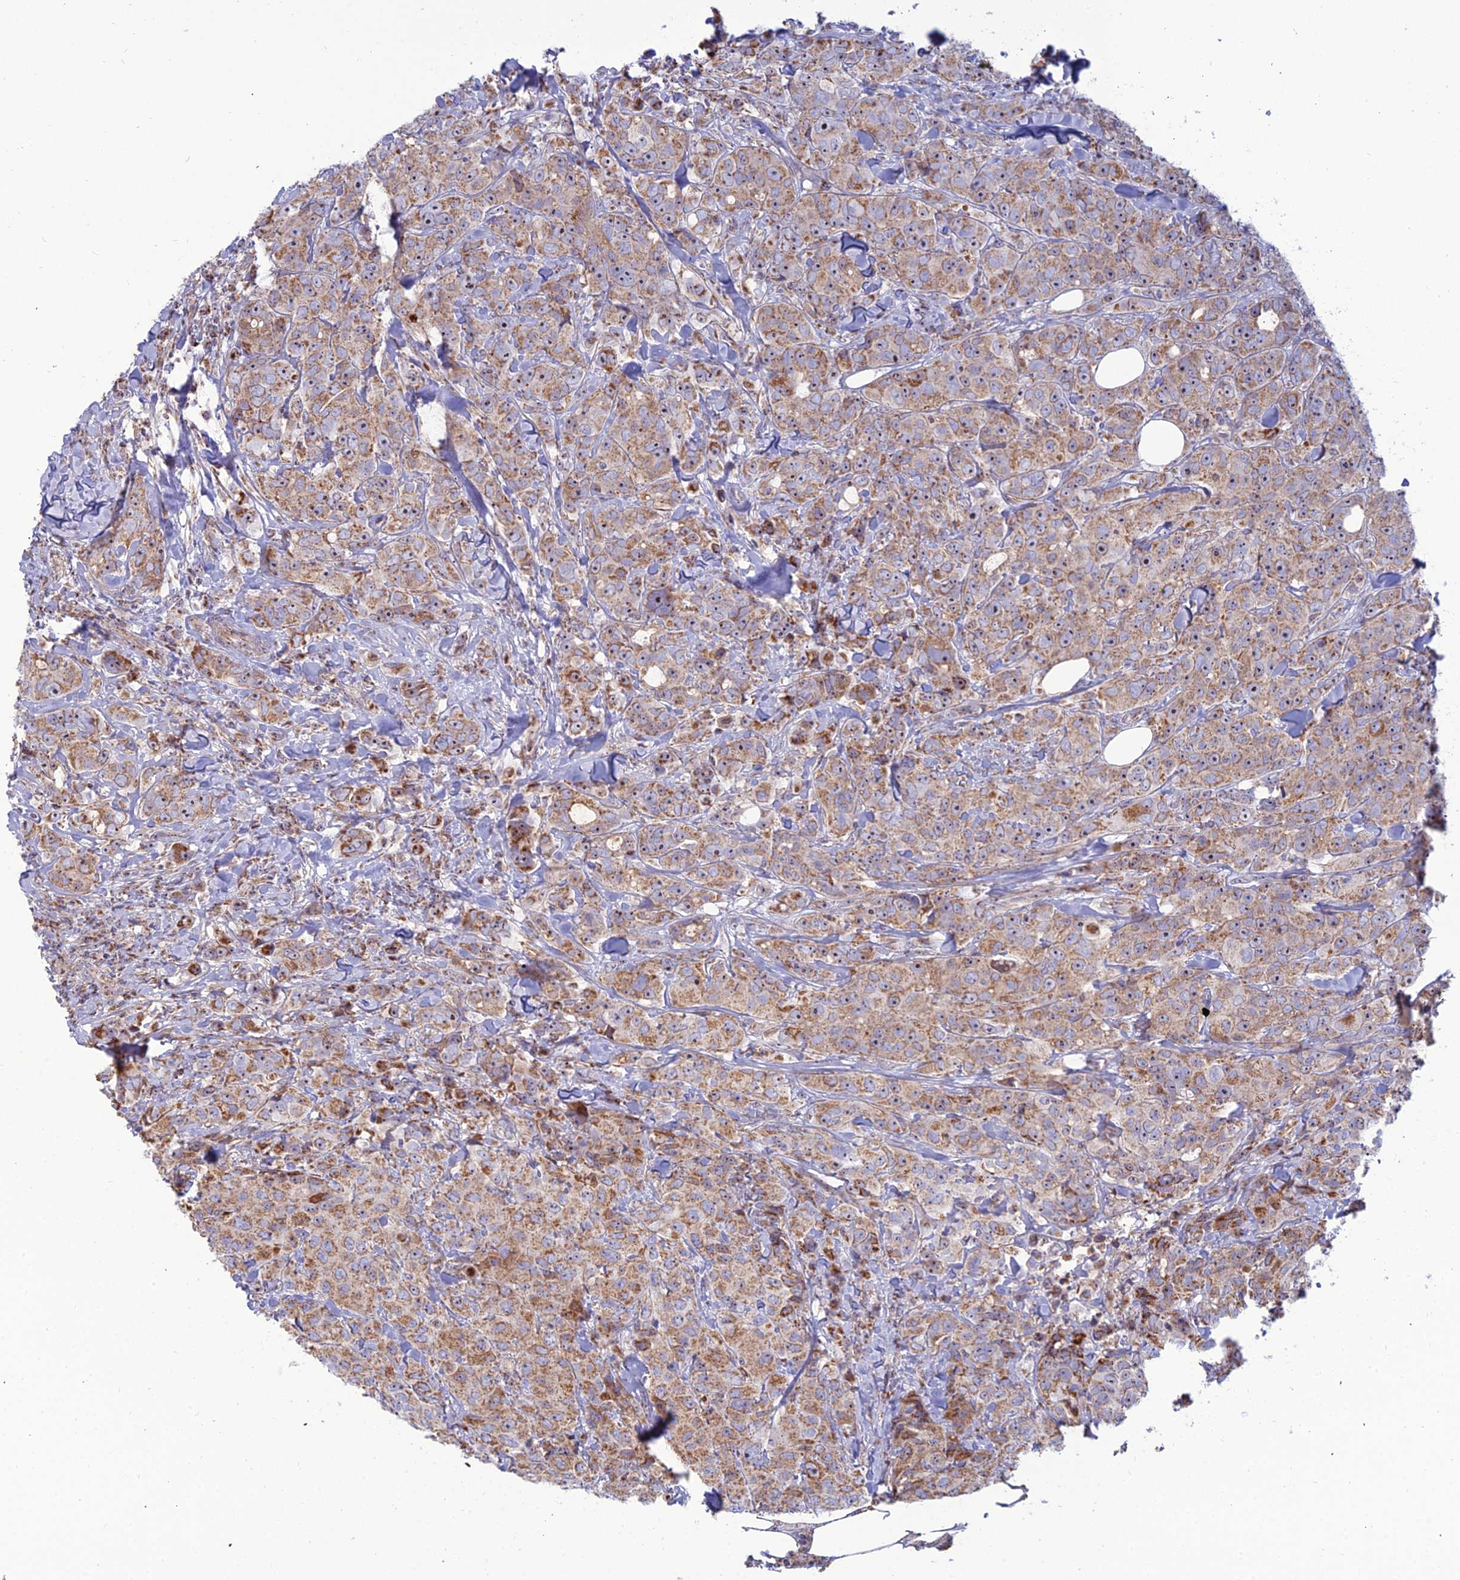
{"staining": {"intensity": "moderate", "quantity": ">75%", "location": "cytoplasmic/membranous"}, "tissue": "breast cancer", "cell_type": "Tumor cells", "image_type": "cancer", "snomed": [{"axis": "morphology", "description": "Duct carcinoma"}, {"axis": "topography", "description": "Breast"}], "caption": "A brown stain highlights moderate cytoplasmic/membranous staining of a protein in human breast infiltrating ductal carcinoma tumor cells.", "gene": "SLC35F4", "patient": {"sex": "female", "age": 43}}